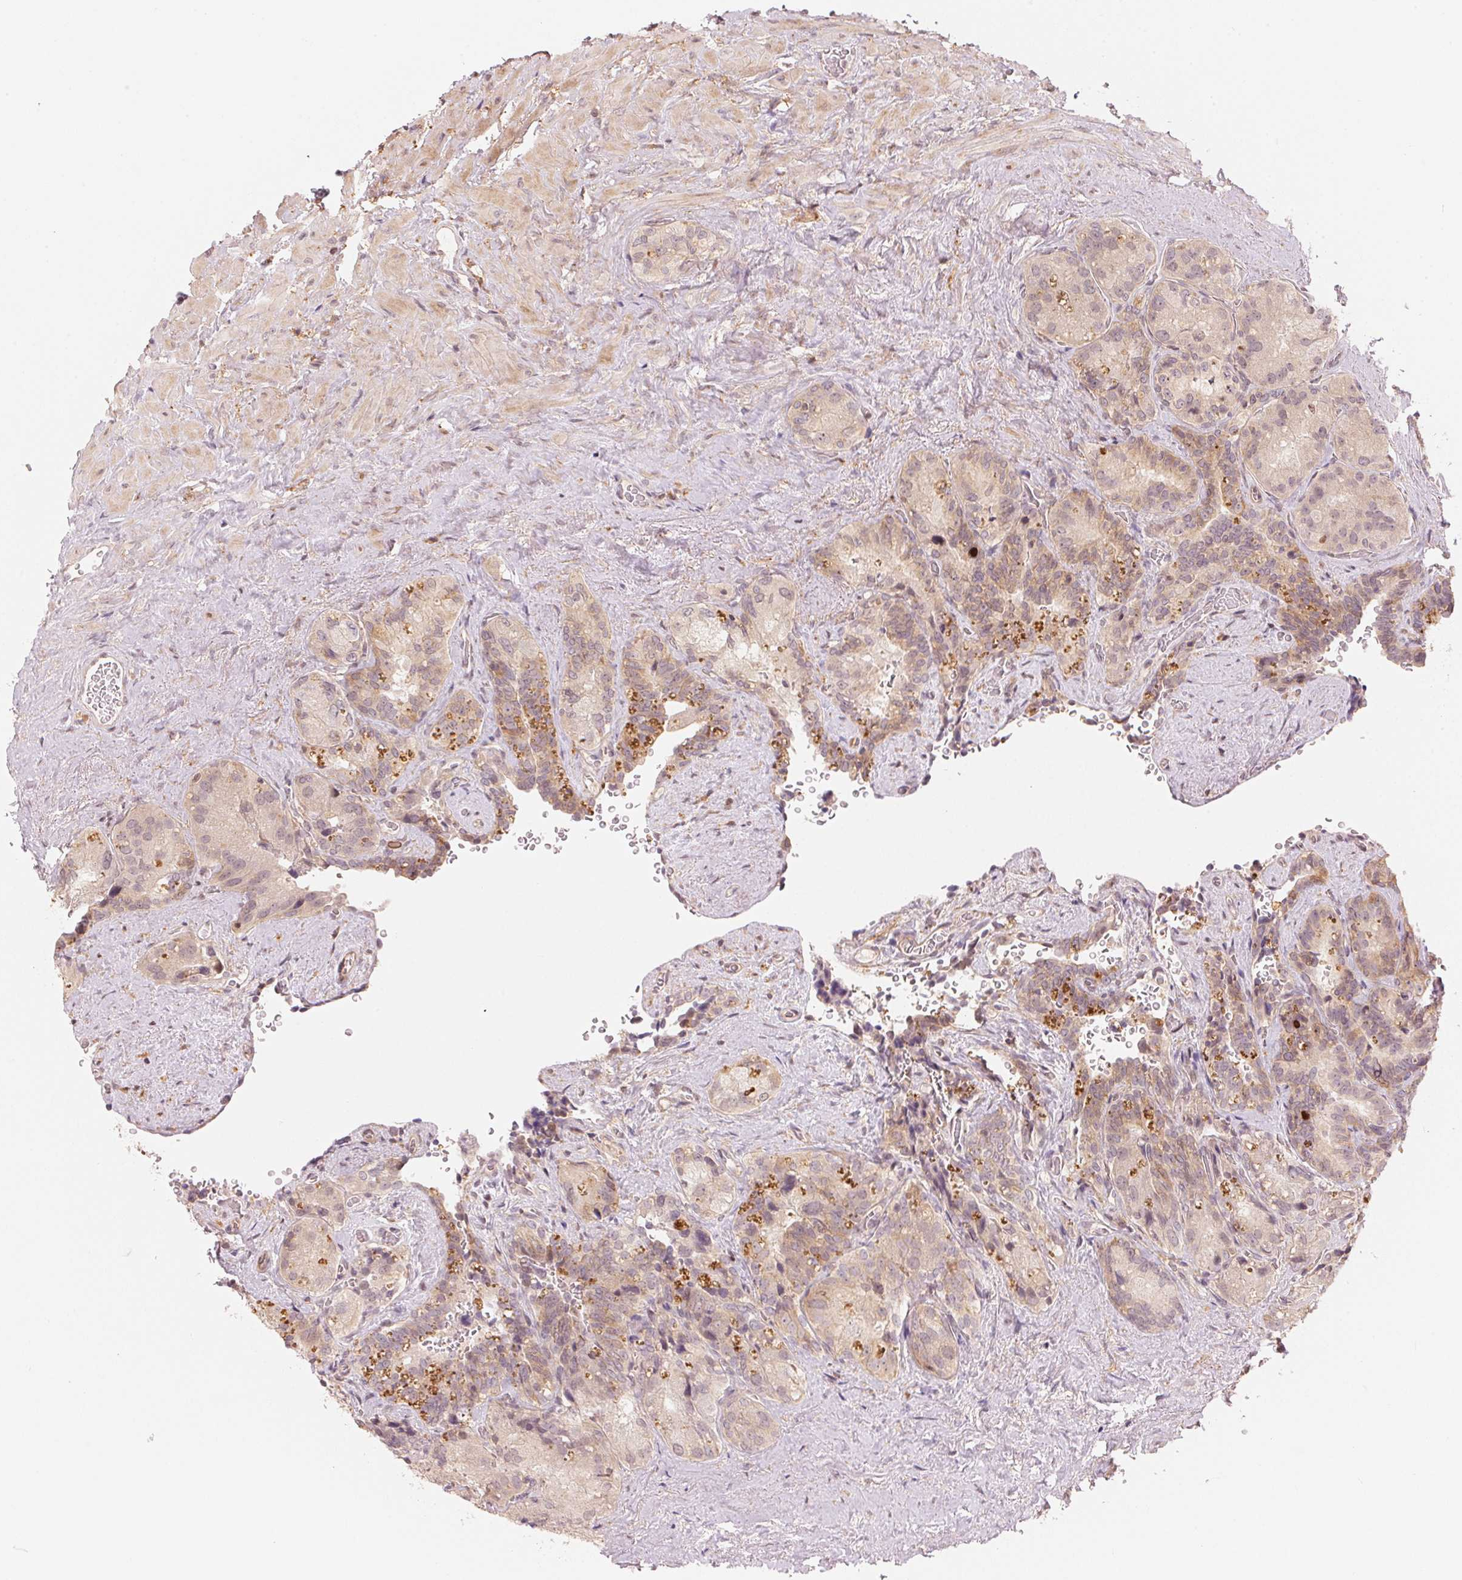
{"staining": {"intensity": "moderate", "quantity": "25%-75%", "location": "cytoplasmic/membranous"}, "tissue": "seminal vesicle", "cell_type": "Glandular cells", "image_type": "normal", "snomed": [{"axis": "morphology", "description": "Normal tissue, NOS"}, {"axis": "topography", "description": "Seminal veicle"}], "caption": "Immunohistochemistry (DAB (3,3'-diaminobenzidine)) staining of unremarkable human seminal vesicle exhibits moderate cytoplasmic/membranous protein staining in about 25%-75% of glandular cells.", "gene": "PRKN", "patient": {"sex": "male", "age": 69}}